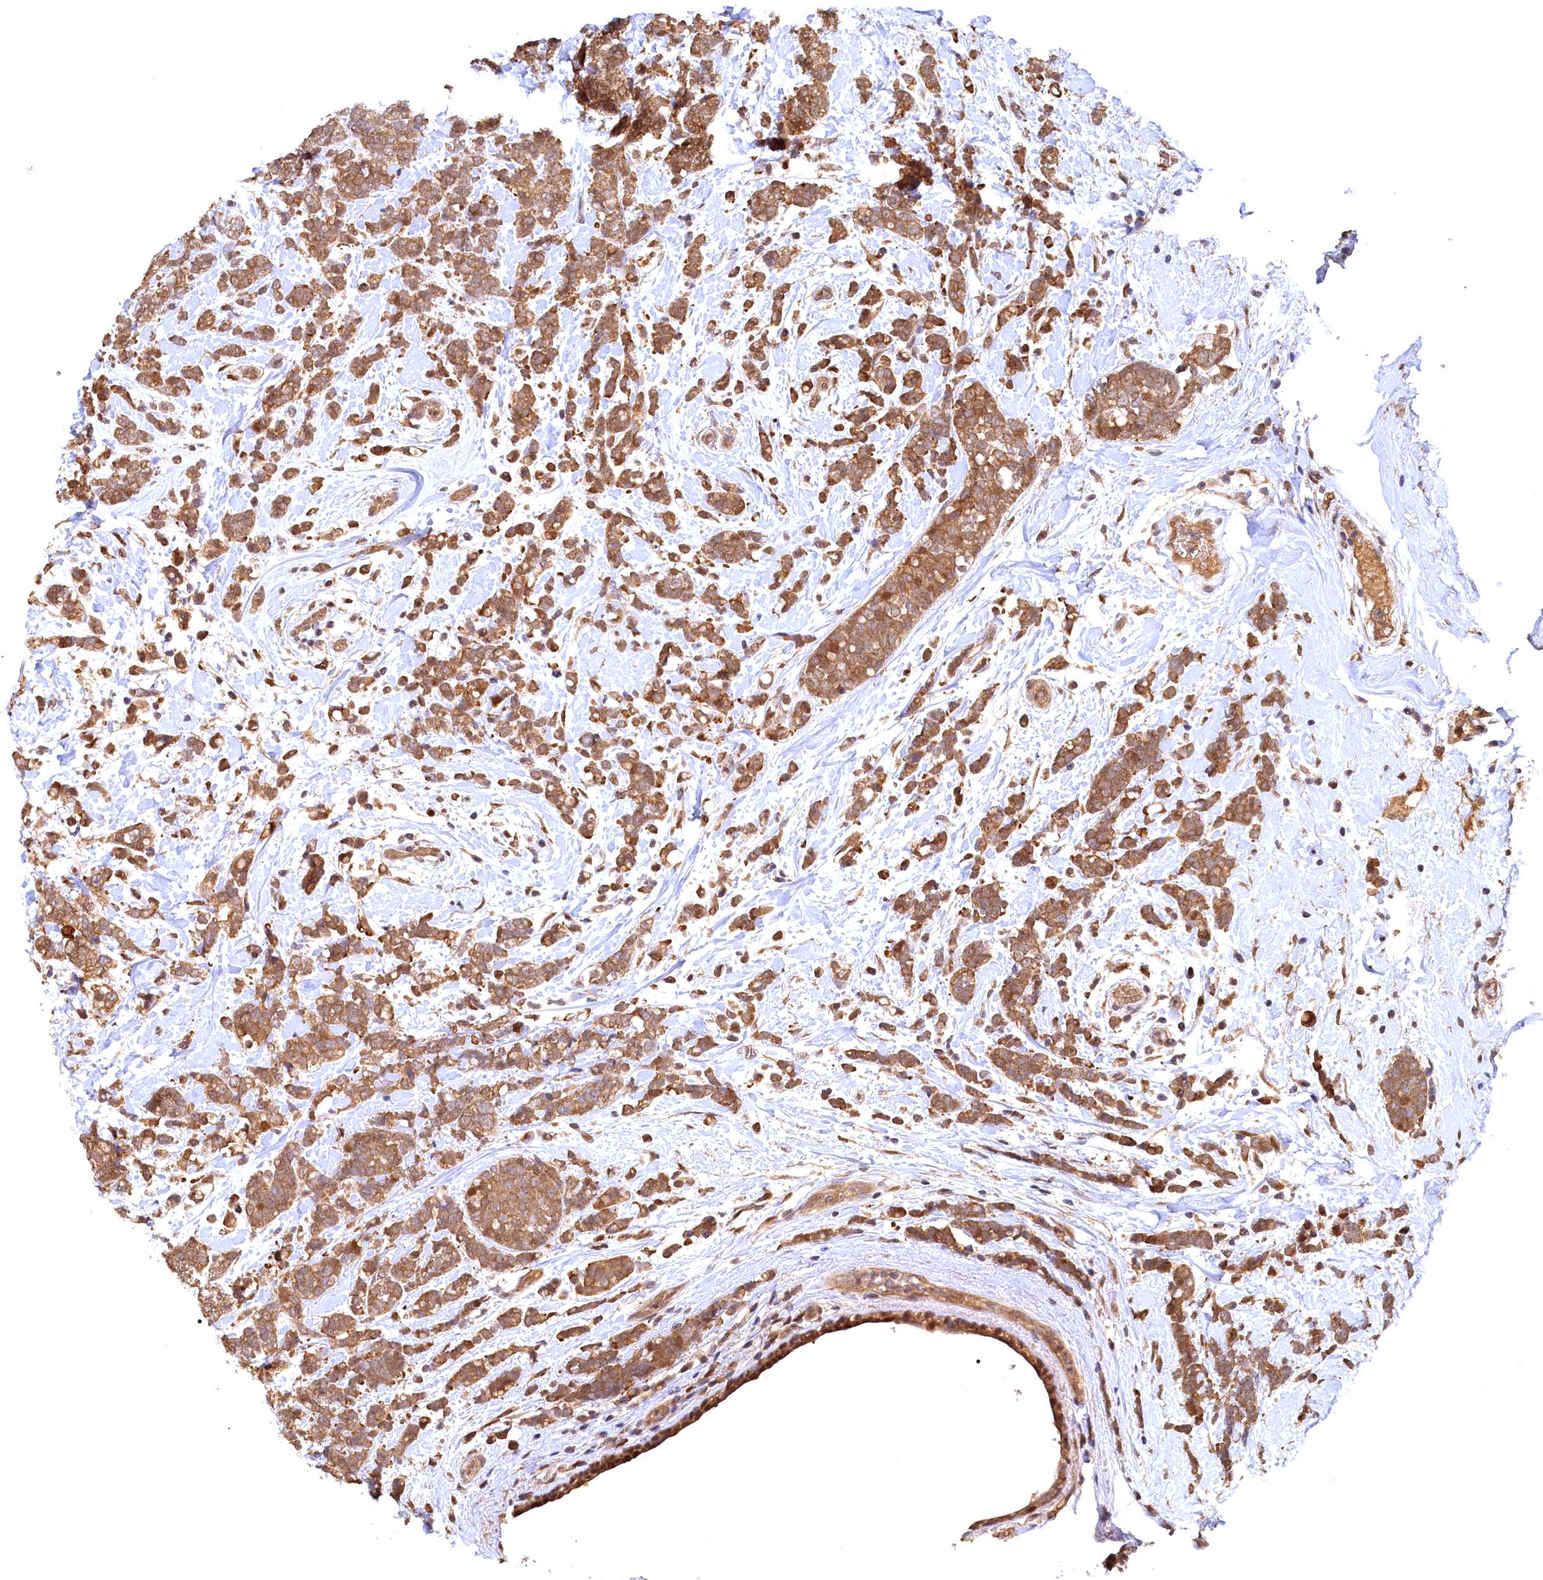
{"staining": {"intensity": "moderate", "quantity": ">75%", "location": "cytoplasmic/membranous"}, "tissue": "breast cancer", "cell_type": "Tumor cells", "image_type": "cancer", "snomed": [{"axis": "morphology", "description": "Lobular carcinoma"}, {"axis": "topography", "description": "Breast"}], "caption": "Breast lobular carcinoma stained with immunohistochemistry (IHC) demonstrates moderate cytoplasmic/membranous staining in about >75% of tumor cells. (Brightfield microscopy of DAB IHC at high magnification).", "gene": "UBL7", "patient": {"sex": "female", "age": 58}}